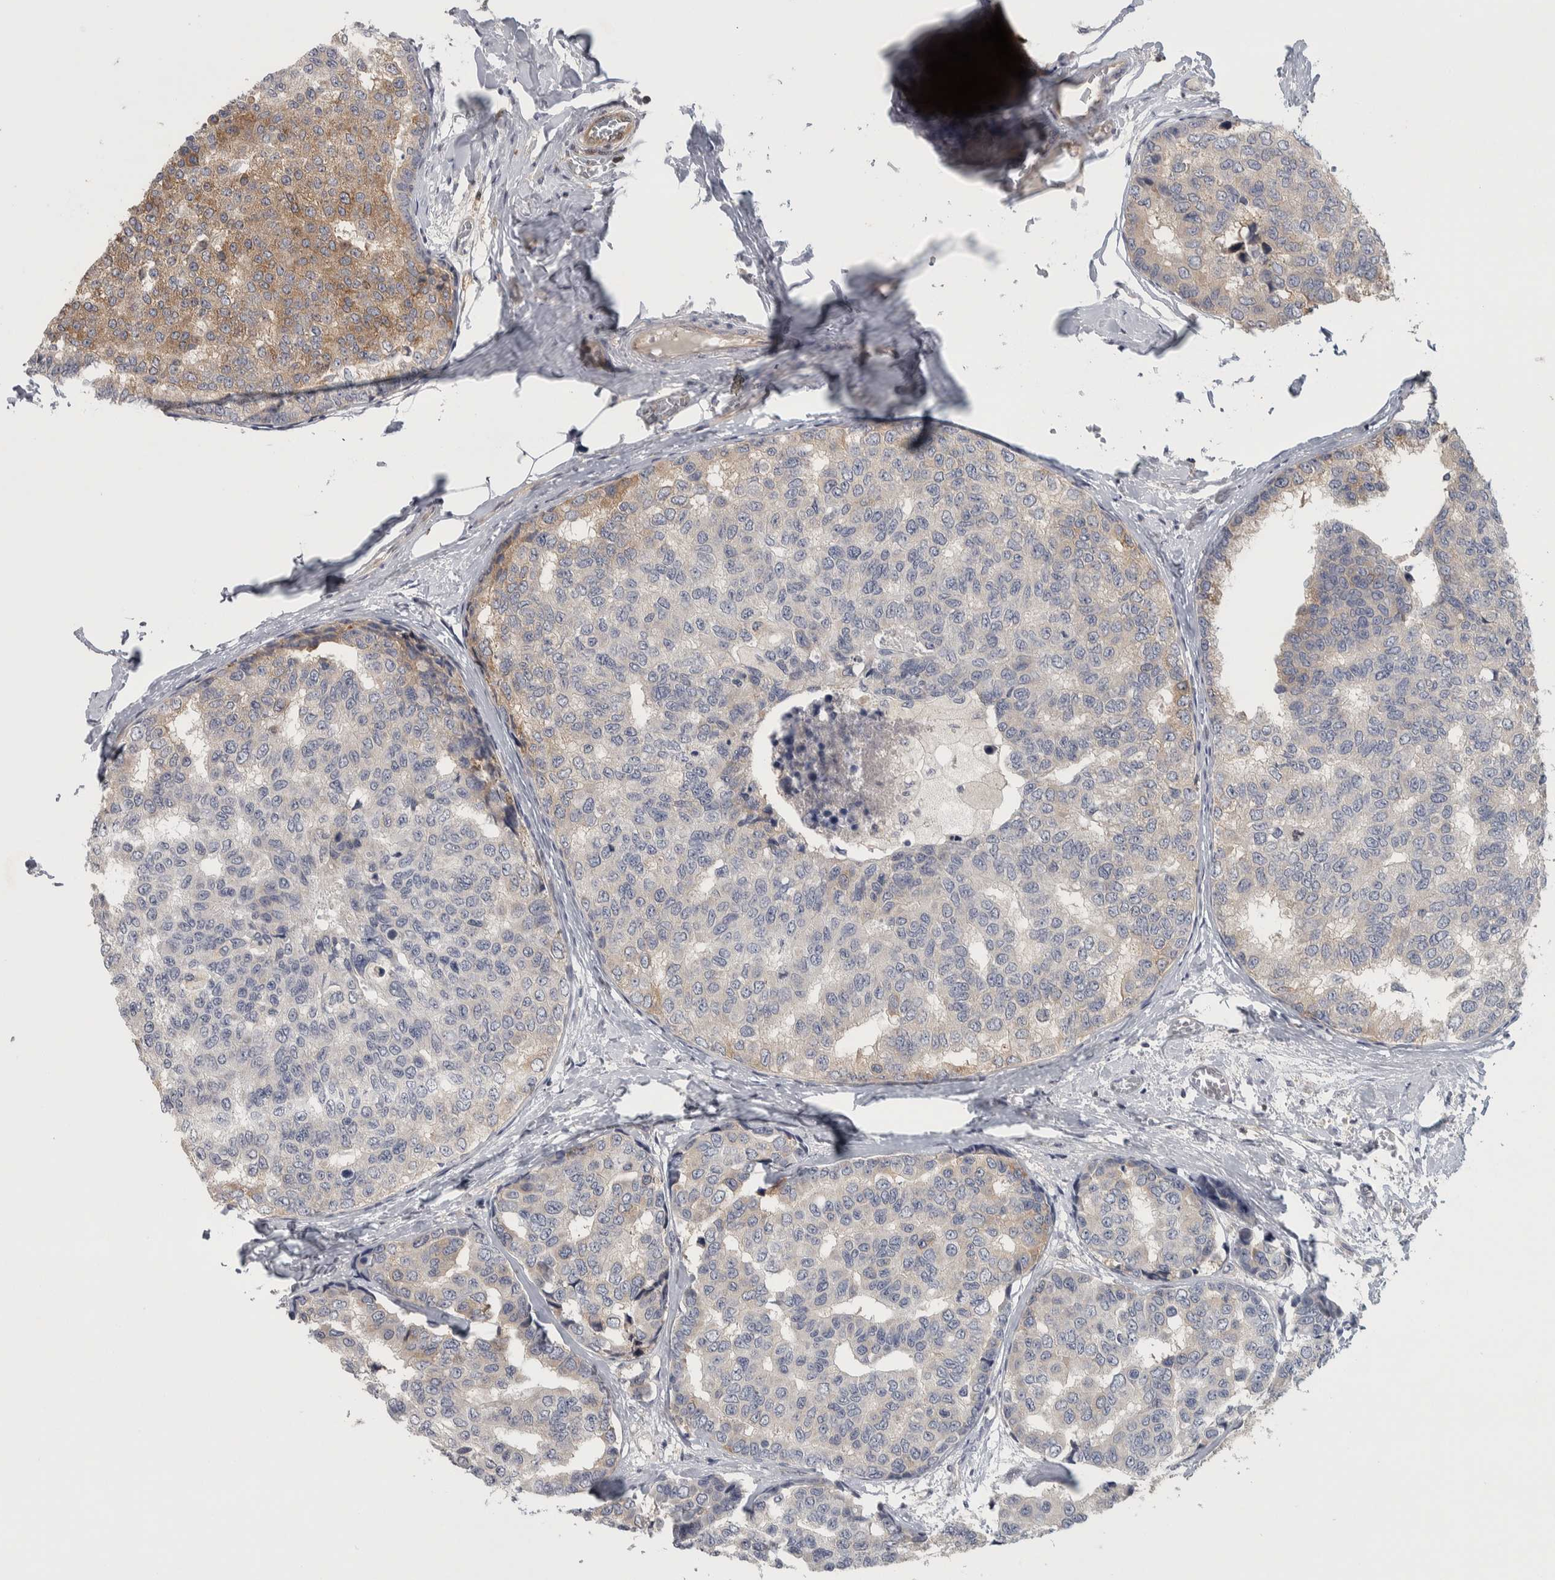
{"staining": {"intensity": "moderate", "quantity": "<25%", "location": "cytoplasmic/membranous"}, "tissue": "breast cancer", "cell_type": "Tumor cells", "image_type": "cancer", "snomed": [{"axis": "morphology", "description": "Normal tissue, NOS"}, {"axis": "morphology", "description": "Duct carcinoma"}, {"axis": "topography", "description": "Breast"}], "caption": "Protein positivity by IHC reveals moderate cytoplasmic/membranous staining in about <25% of tumor cells in infiltrating ductal carcinoma (breast).", "gene": "NFKB2", "patient": {"sex": "female", "age": 43}}